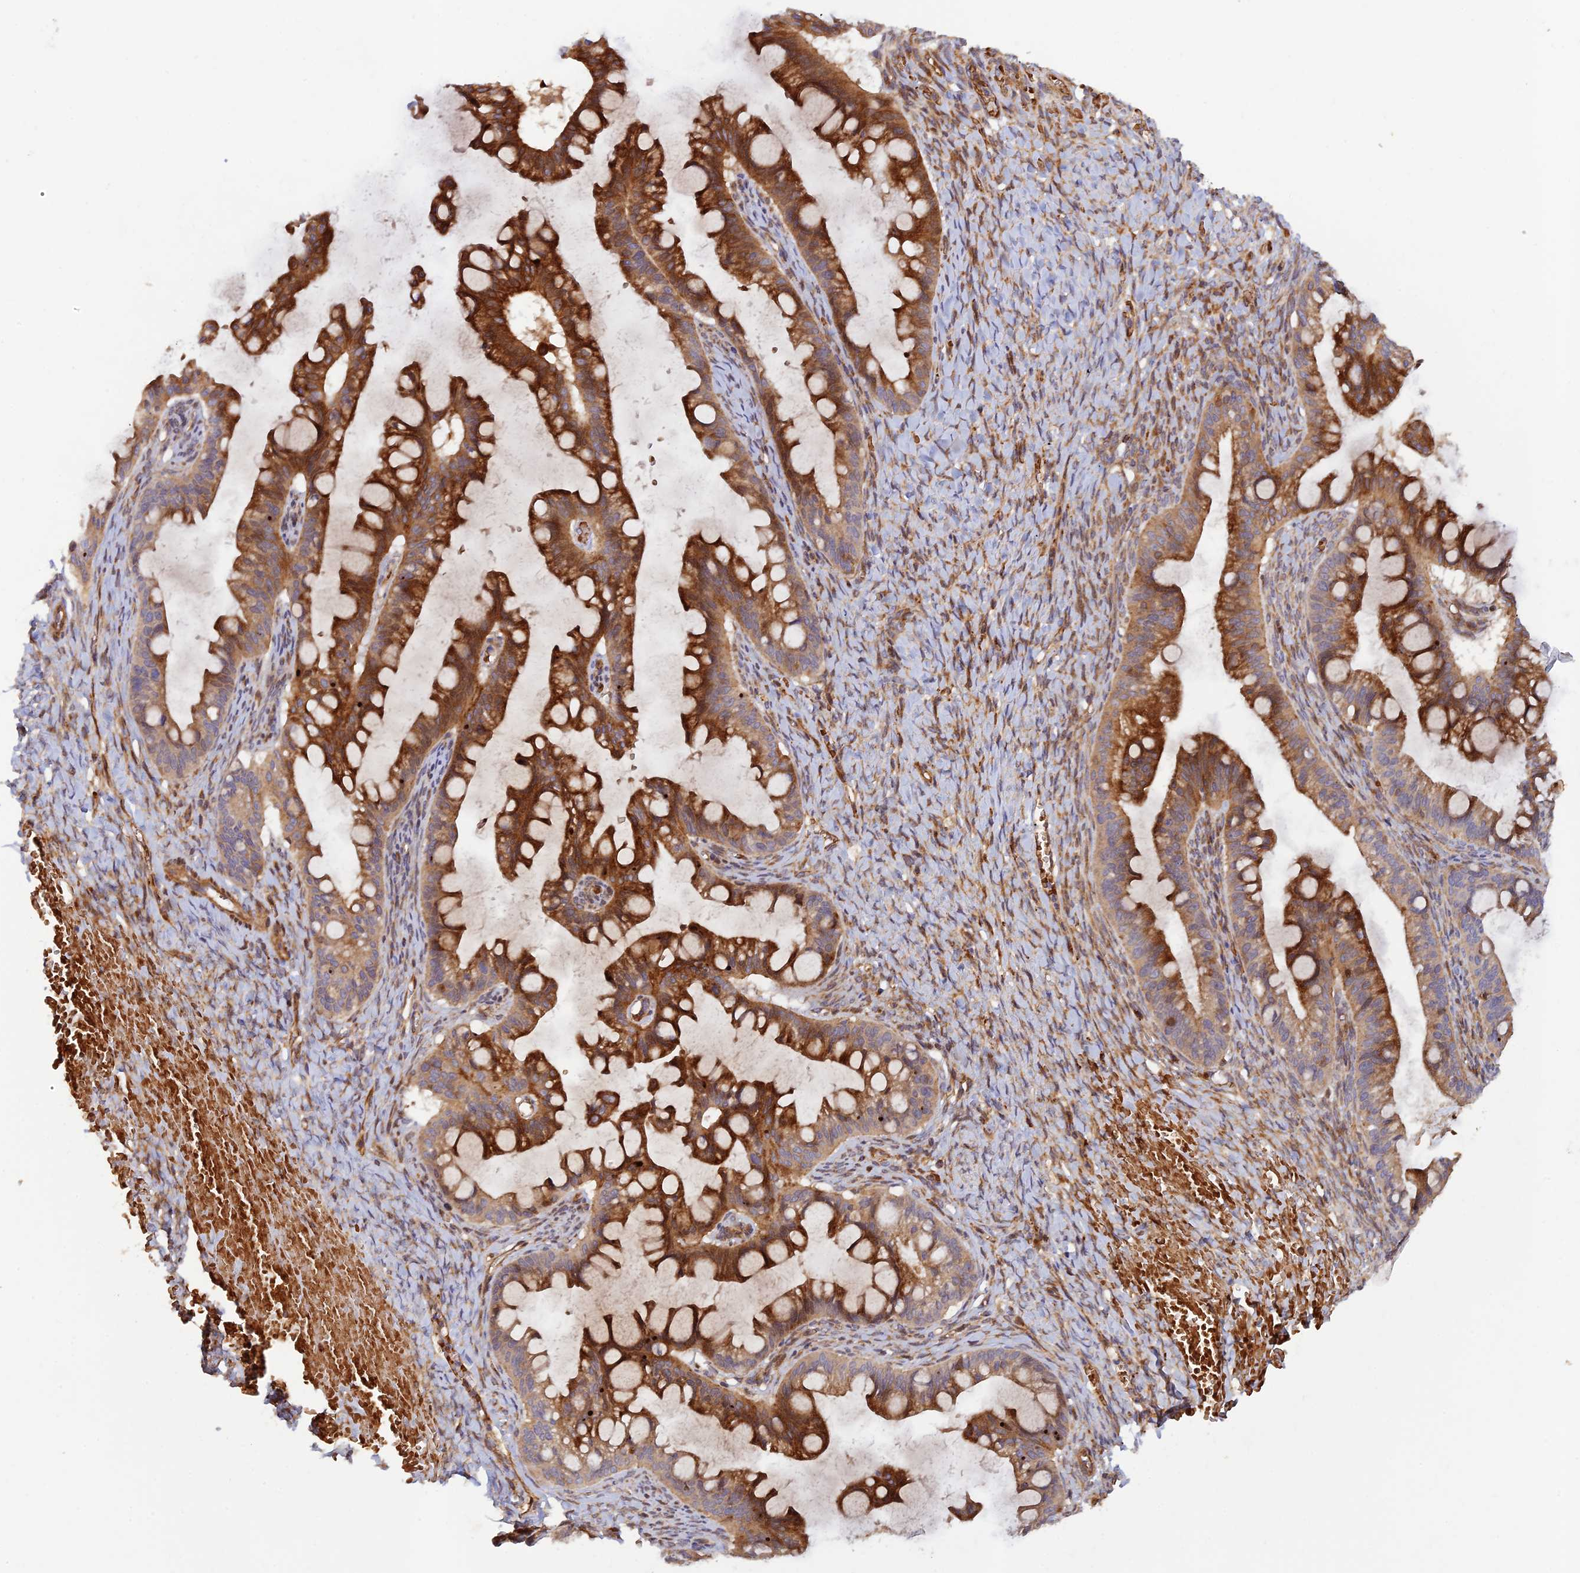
{"staining": {"intensity": "strong", "quantity": ">75%", "location": "cytoplasmic/membranous"}, "tissue": "ovarian cancer", "cell_type": "Tumor cells", "image_type": "cancer", "snomed": [{"axis": "morphology", "description": "Cystadenocarcinoma, mucinous, NOS"}, {"axis": "topography", "description": "Ovary"}], "caption": "This is a photomicrograph of IHC staining of ovarian cancer, which shows strong expression in the cytoplasmic/membranous of tumor cells.", "gene": "GMCL1", "patient": {"sex": "female", "age": 73}}